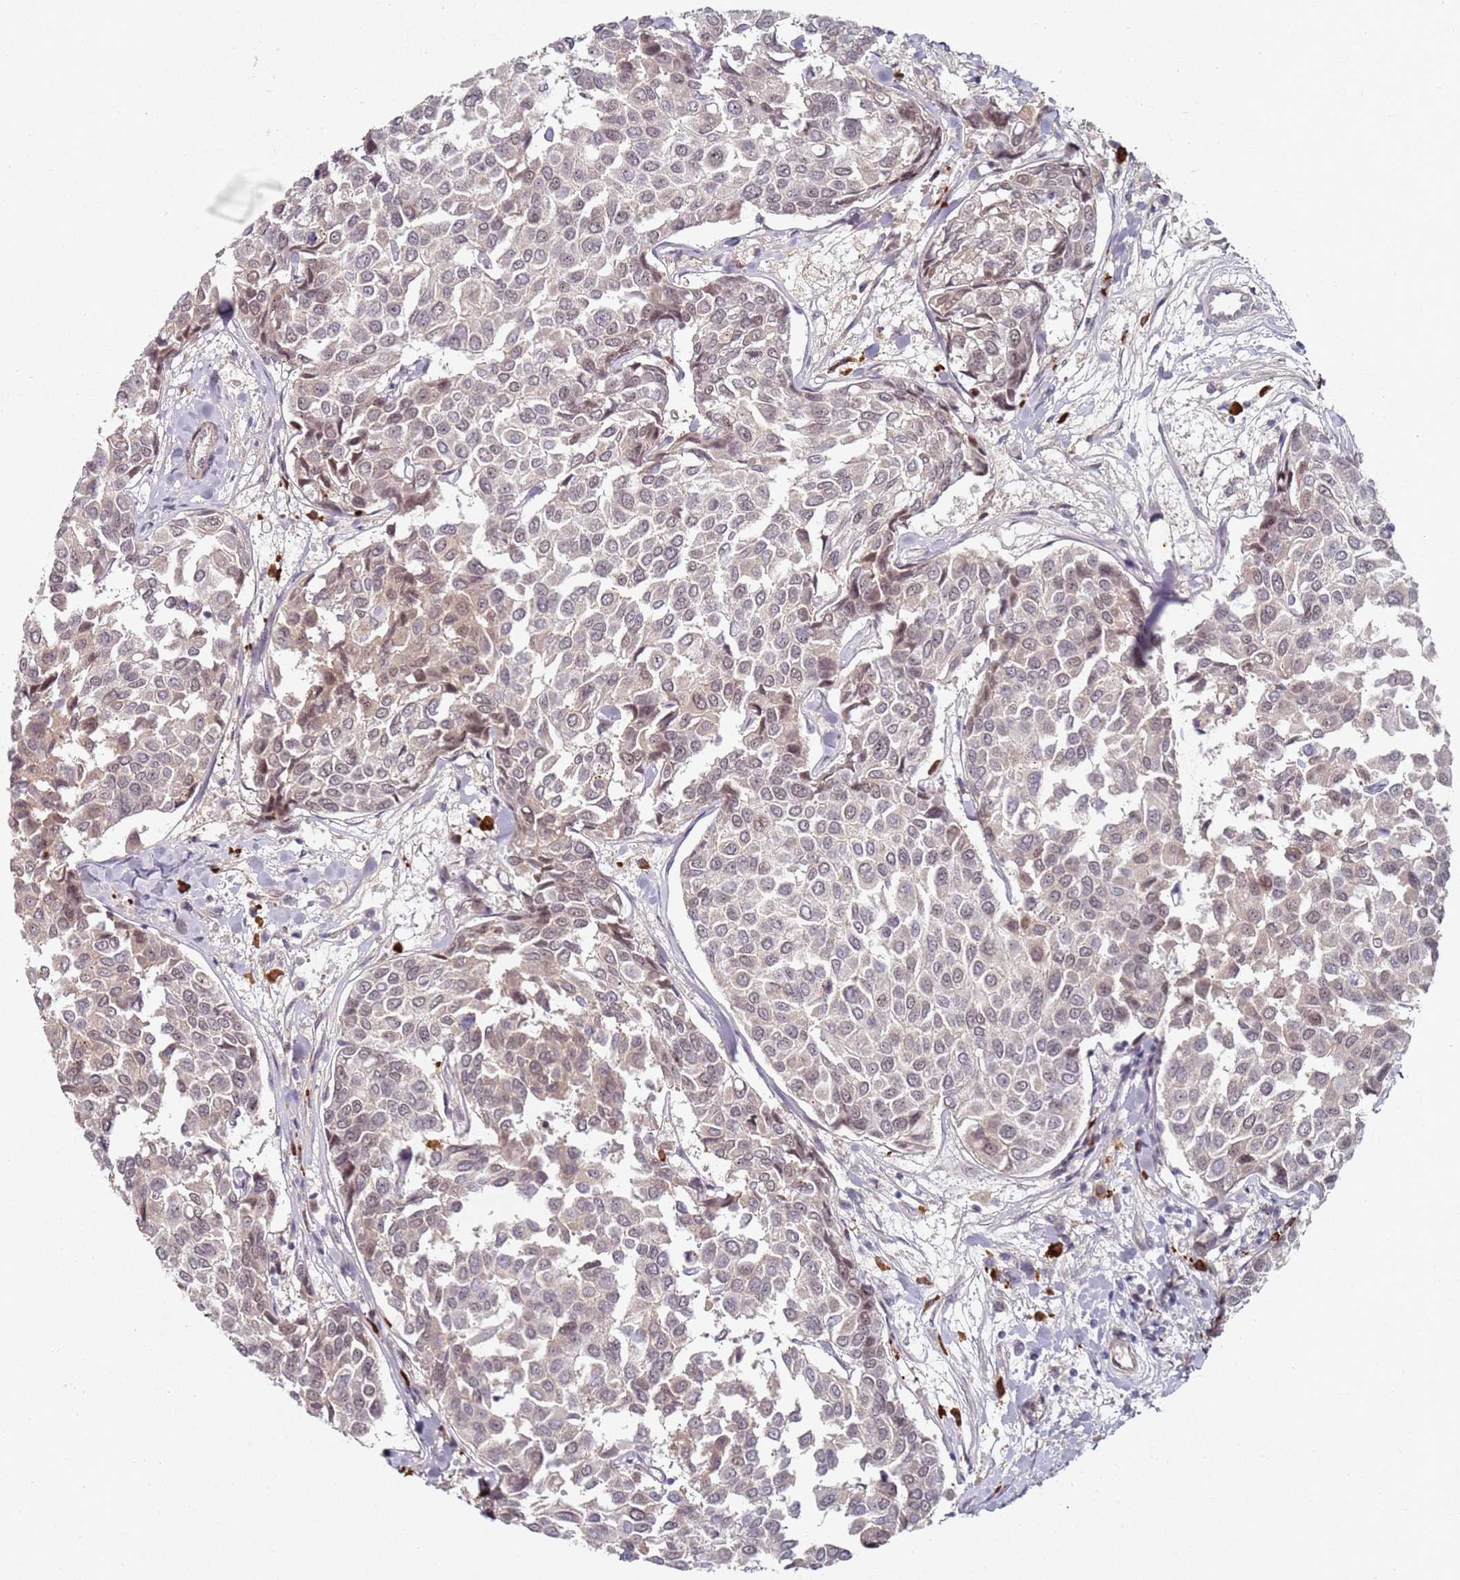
{"staining": {"intensity": "weak", "quantity": "25%-75%", "location": "nuclear"}, "tissue": "breast cancer", "cell_type": "Tumor cells", "image_type": "cancer", "snomed": [{"axis": "morphology", "description": "Duct carcinoma"}, {"axis": "topography", "description": "Breast"}], "caption": "This histopathology image exhibits breast intraductal carcinoma stained with IHC to label a protein in brown. The nuclear of tumor cells show weak positivity for the protein. Nuclei are counter-stained blue.", "gene": "ATF6B", "patient": {"sex": "female", "age": 55}}